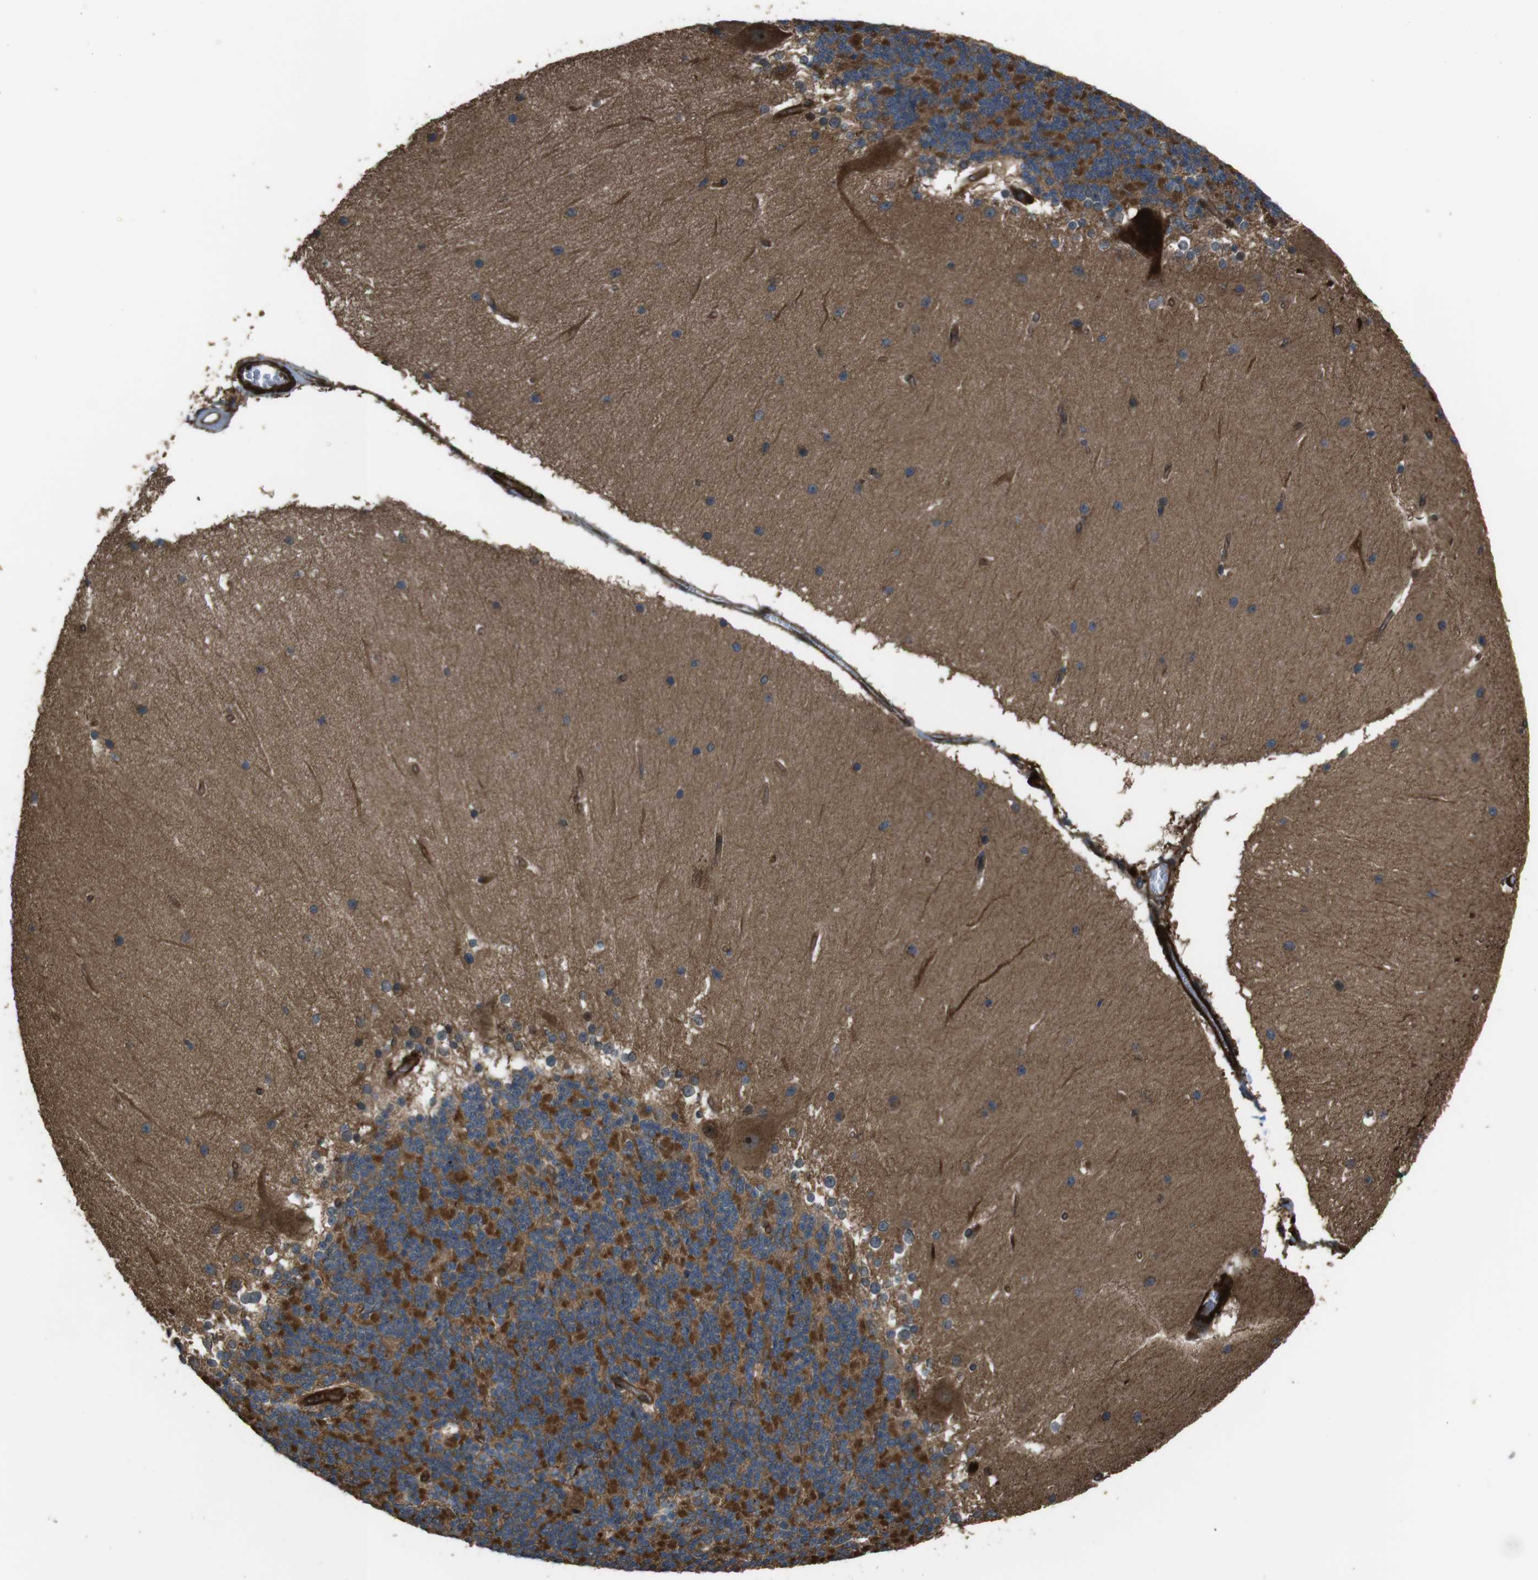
{"staining": {"intensity": "moderate", "quantity": "25%-75%", "location": "cytoplasmic/membranous"}, "tissue": "cerebellum", "cell_type": "Cells in granular layer", "image_type": "normal", "snomed": [{"axis": "morphology", "description": "Normal tissue, NOS"}, {"axis": "topography", "description": "Cerebellum"}], "caption": "Approximately 25%-75% of cells in granular layer in normal cerebellum reveal moderate cytoplasmic/membranous protein staining as visualized by brown immunohistochemical staining.", "gene": "MSRB3", "patient": {"sex": "female", "age": 19}}